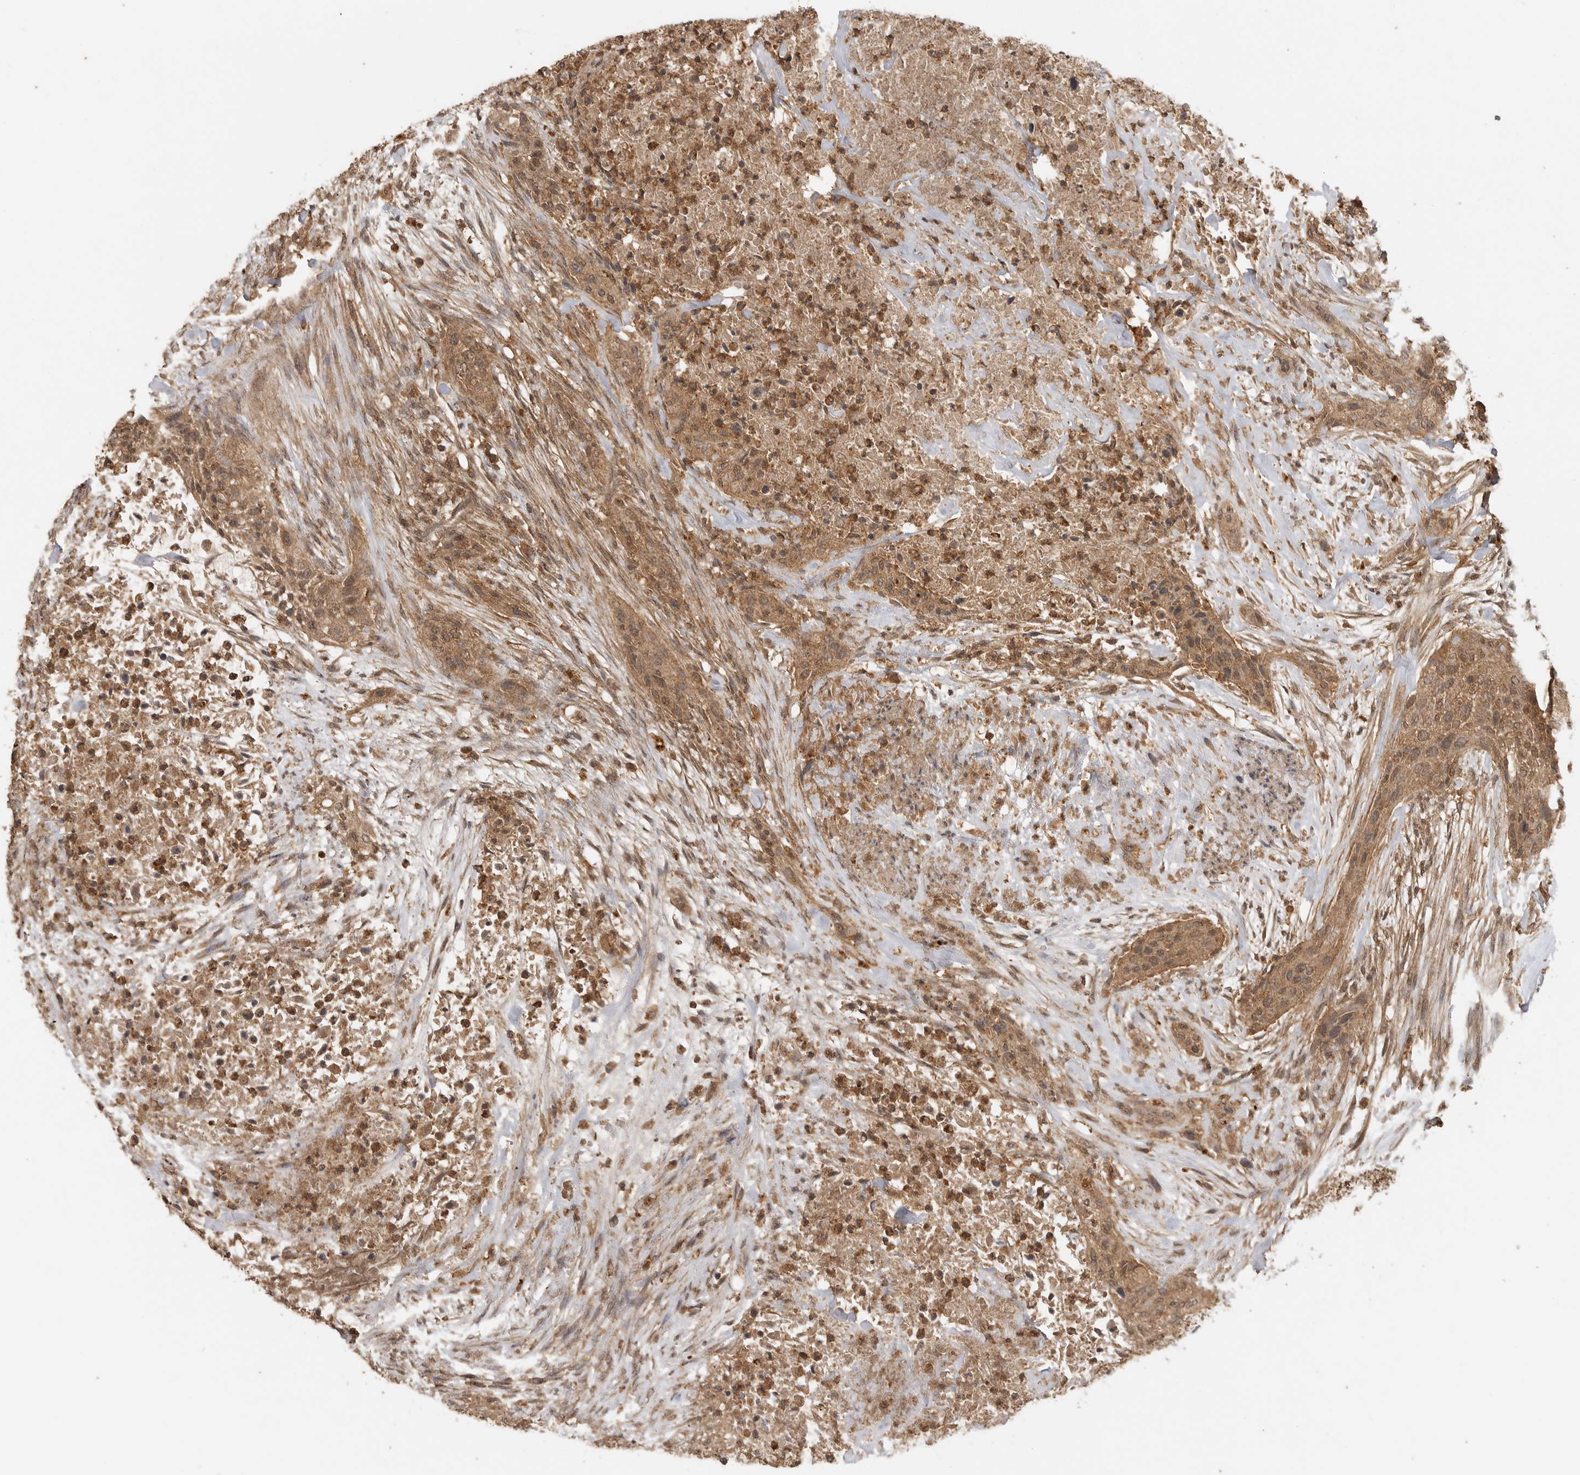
{"staining": {"intensity": "moderate", "quantity": ">75%", "location": "cytoplasmic/membranous,nuclear"}, "tissue": "urothelial cancer", "cell_type": "Tumor cells", "image_type": "cancer", "snomed": [{"axis": "morphology", "description": "Urothelial carcinoma, High grade"}, {"axis": "topography", "description": "Urinary bladder"}], "caption": "High-grade urothelial carcinoma stained with DAB (3,3'-diaminobenzidine) IHC shows medium levels of moderate cytoplasmic/membranous and nuclear positivity in about >75% of tumor cells. (DAB IHC, brown staining for protein, blue staining for nuclei).", "gene": "ICOSLG", "patient": {"sex": "male", "age": 35}}